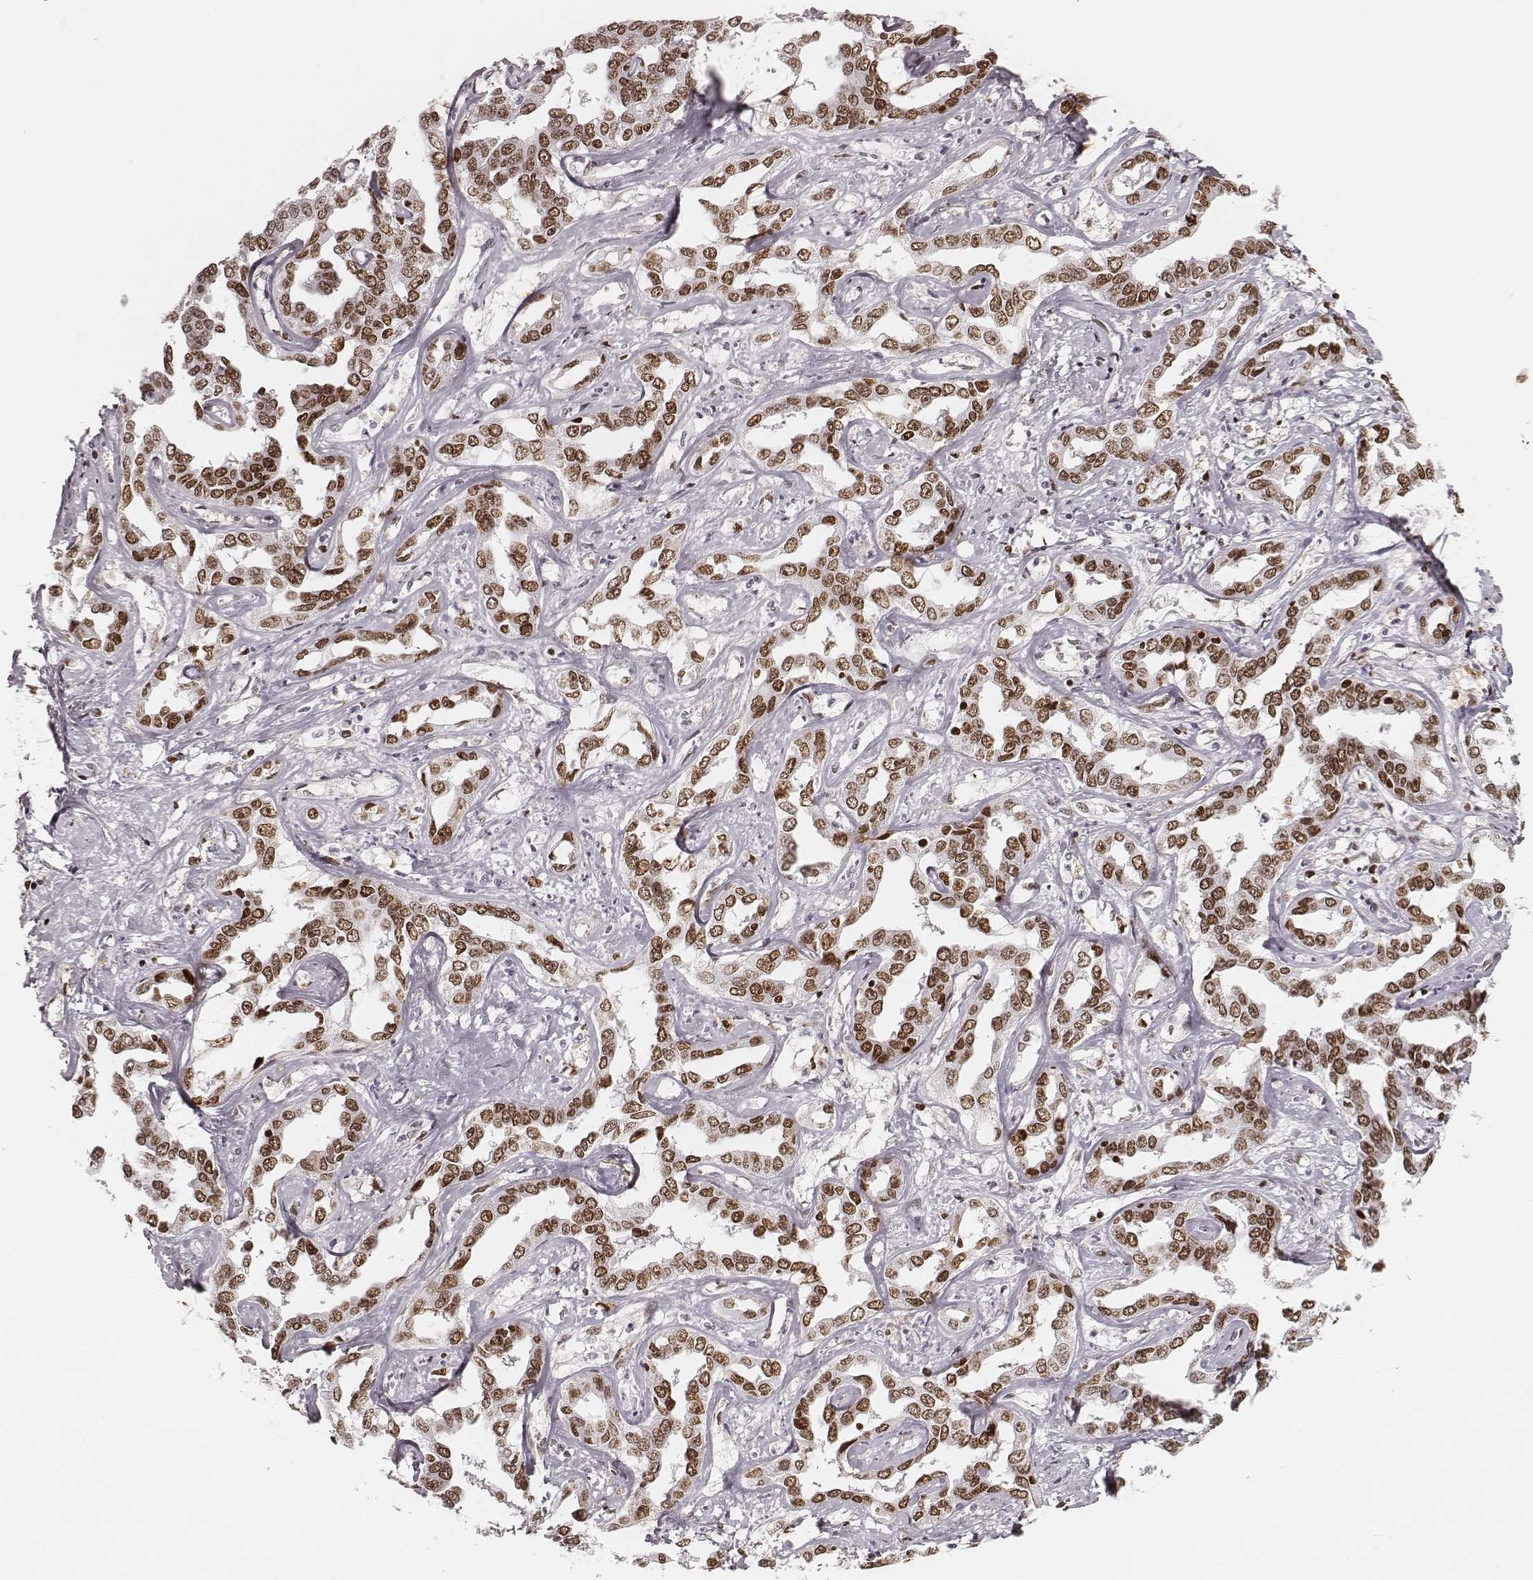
{"staining": {"intensity": "strong", "quantity": ">75%", "location": "nuclear"}, "tissue": "liver cancer", "cell_type": "Tumor cells", "image_type": "cancer", "snomed": [{"axis": "morphology", "description": "Cholangiocarcinoma"}, {"axis": "topography", "description": "Liver"}], "caption": "Liver cholangiocarcinoma was stained to show a protein in brown. There is high levels of strong nuclear expression in approximately >75% of tumor cells.", "gene": "PARP1", "patient": {"sex": "male", "age": 59}}